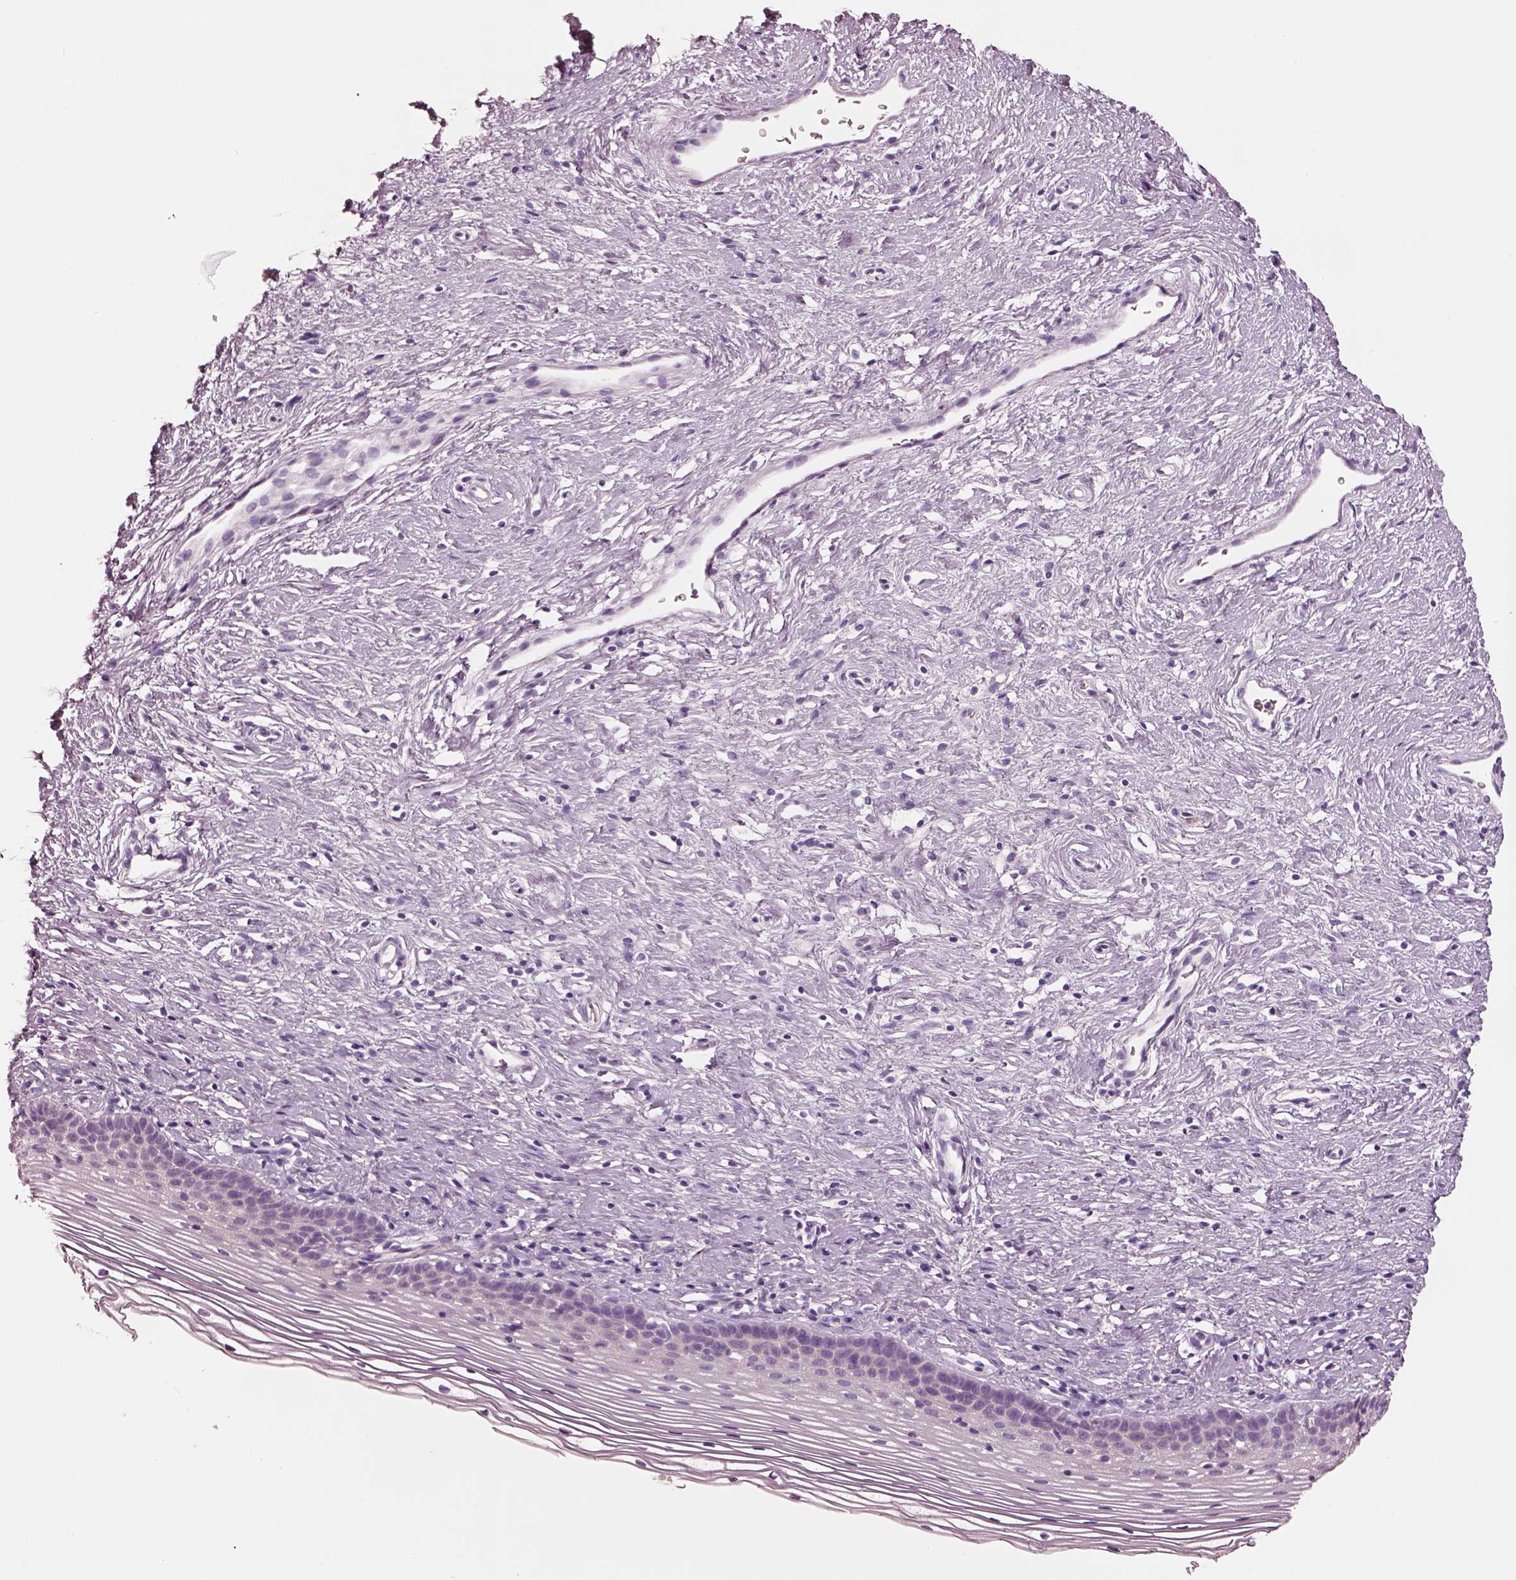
{"staining": {"intensity": "negative", "quantity": "none", "location": "none"}, "tissue": "cervix", "cell_type": "Glandular cells", "image_type": "normal", "snomed": [{"axis": "morphology", "description": "Normal tissue, NOS"}, {"axis": "topography", "description": "Cervix"}], "caption": "Protein analysis of normal cervix exhibits no significant positivity in glandular cells. The staining was performed using DAB (3,3'-diaminobenzidine) to visualize the protein expression in brown, while the nuclei were stained in blue with hematoxylin (Magnification: 20x).", "gene": "ELSPBP1", "patient": {"sex": "female", "age": 39}}